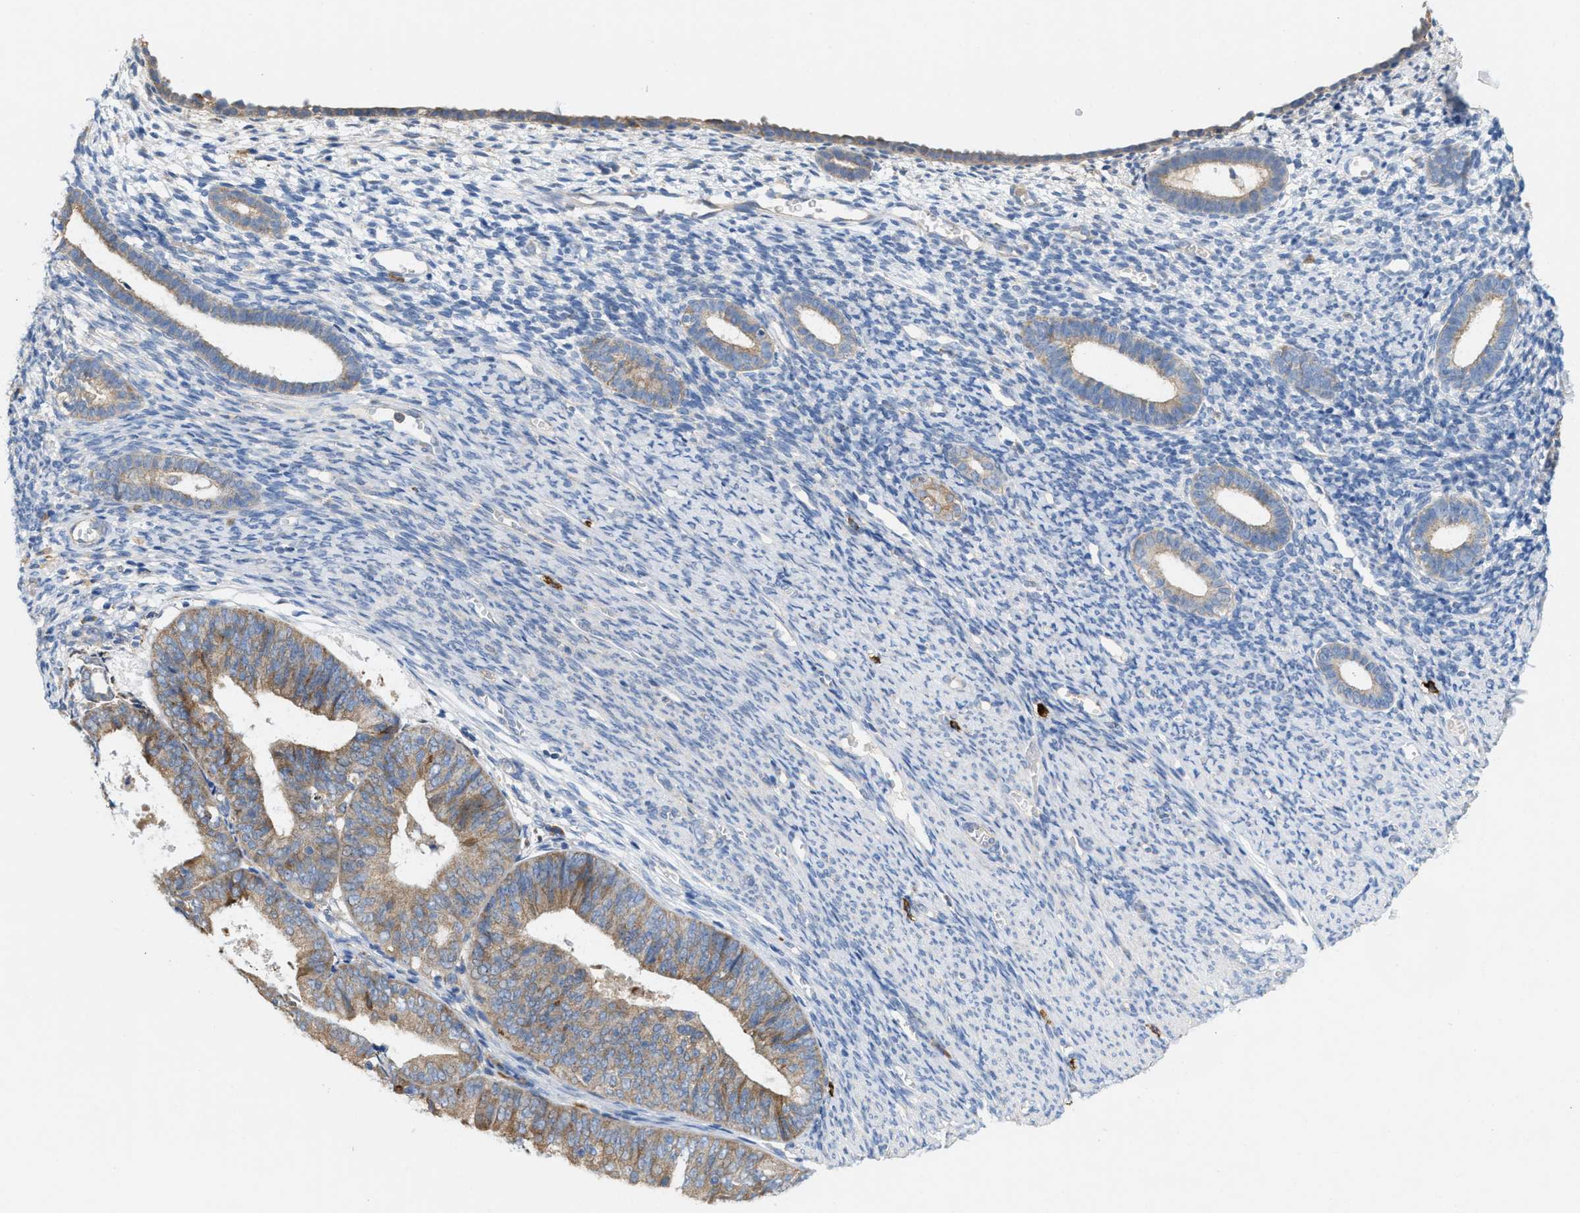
{"staining": {"intensity": "negative", "quantity": "none", "location": "none"}, "tissue": "endometrium", "cell_type": "Cells in endometrial stroma", "image_type": "normal", "snomed": [{"axis": "morphology", "description": "Normal tissue, NOS"}, {"axis": "morphology", "description": "Adenocarcinoma, NOS"}, {"axis": "topography", "description": "Endometrium"}], "caption": "Immunohistochemical staining of unremarkable endometrium shows no significant expression in cells in endometrial stroma. (Immunohistochemistry (ihc), brightfield microscopy, high magnification).", "gene": "DYNC2I1", "patient": {"sex": "female", "age": 57}}